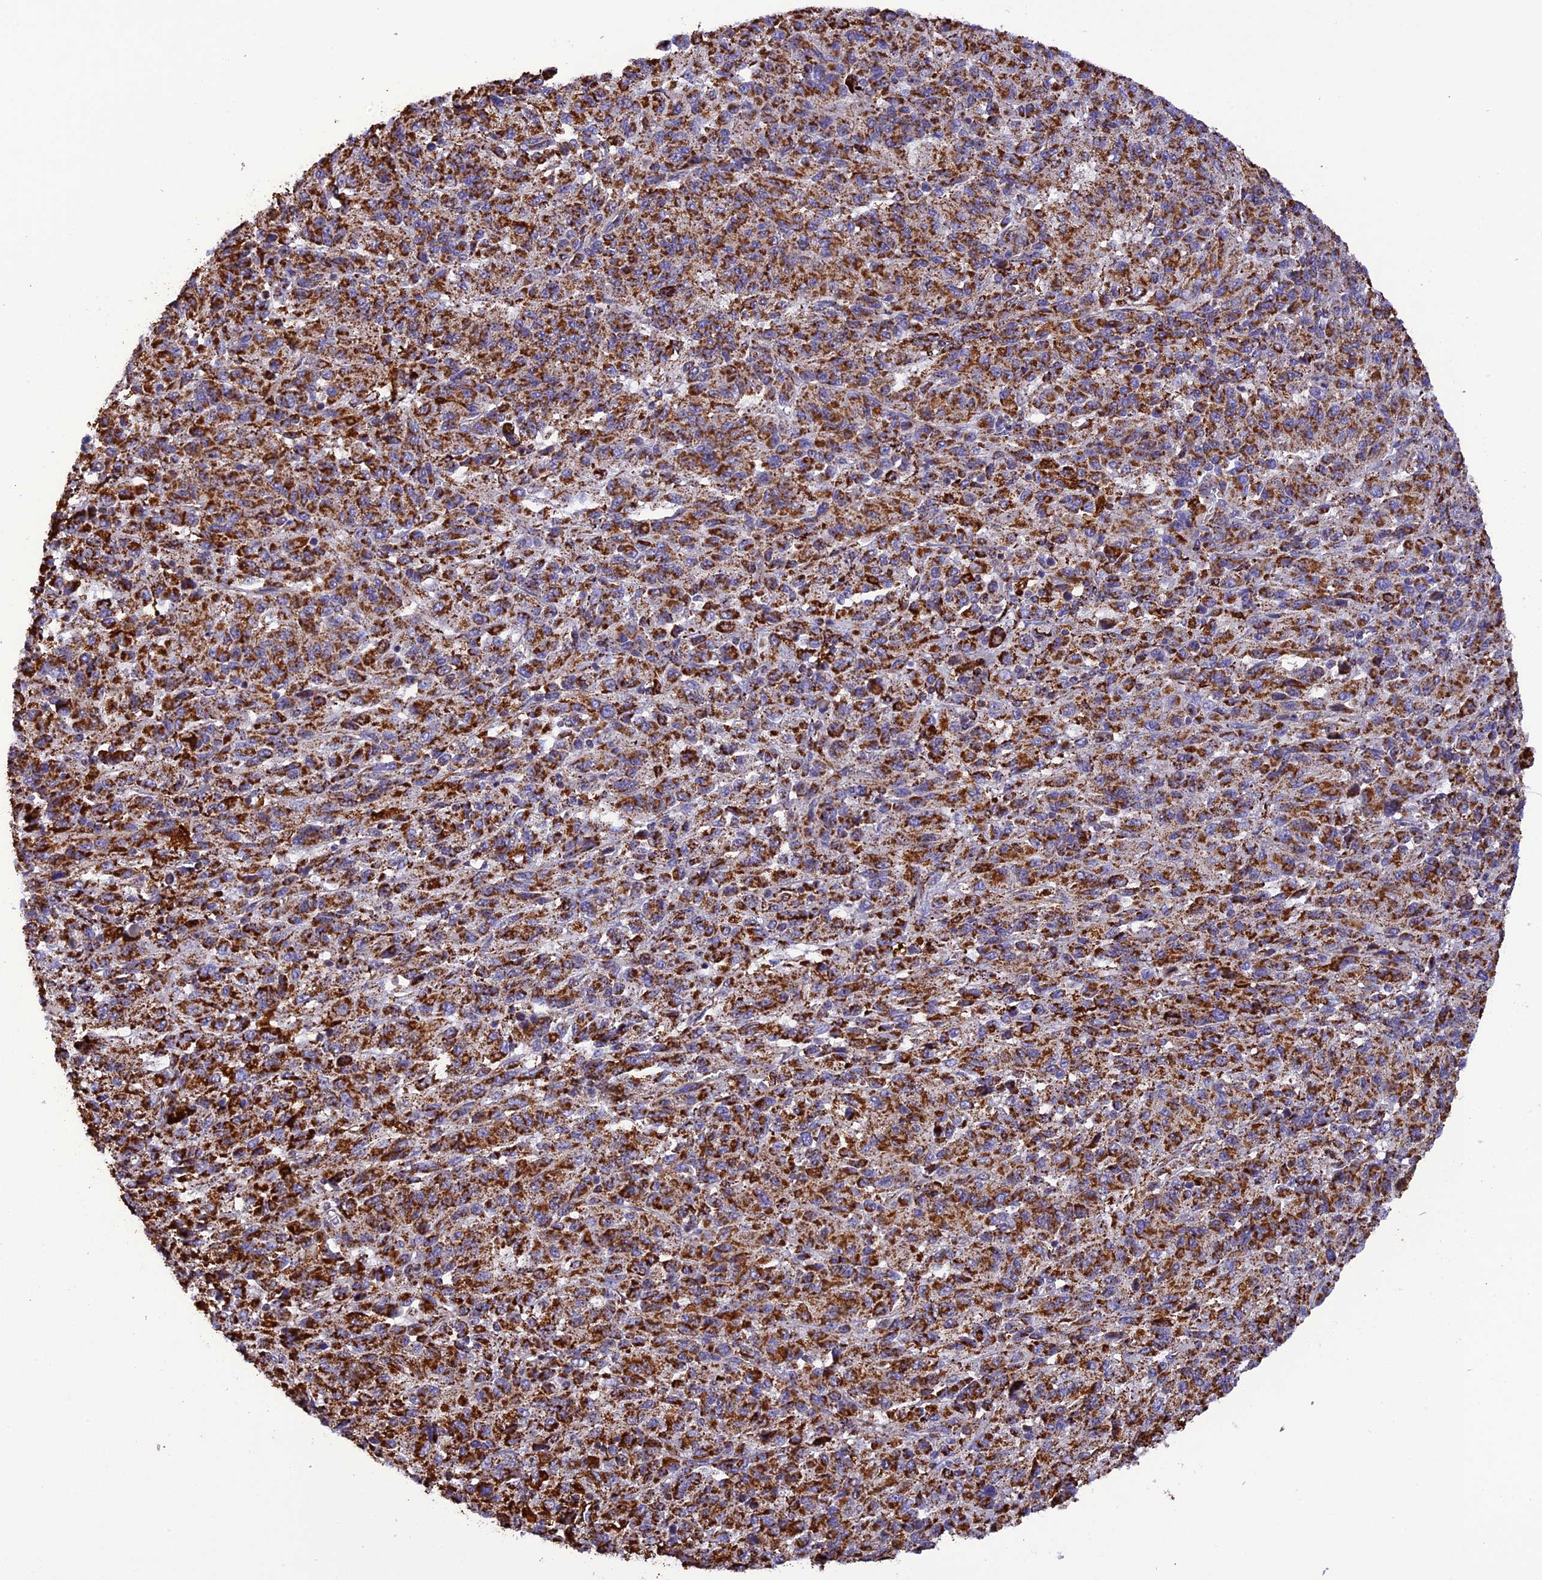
{"staining": {"intensity": "strong", "quantity": ">75%", "location": "cytoplasmic/membranous"}, "tissue": "melanoma", "cell_type": "Tumor cells", "image_type": "cancer", "snomed": [{"axis": "morphology", "description": "Malignant melanoma, Metastatic site"}, {"axis": "topography", "description": "Lung"}], "caption": "IHC (DAB) staining of melanoma reveals strong cytoplasmic/membranous protein staining in about >75% of tumor cells.", "gene": "KCNG1", "patient": {"sex": "male", "age": 64}}